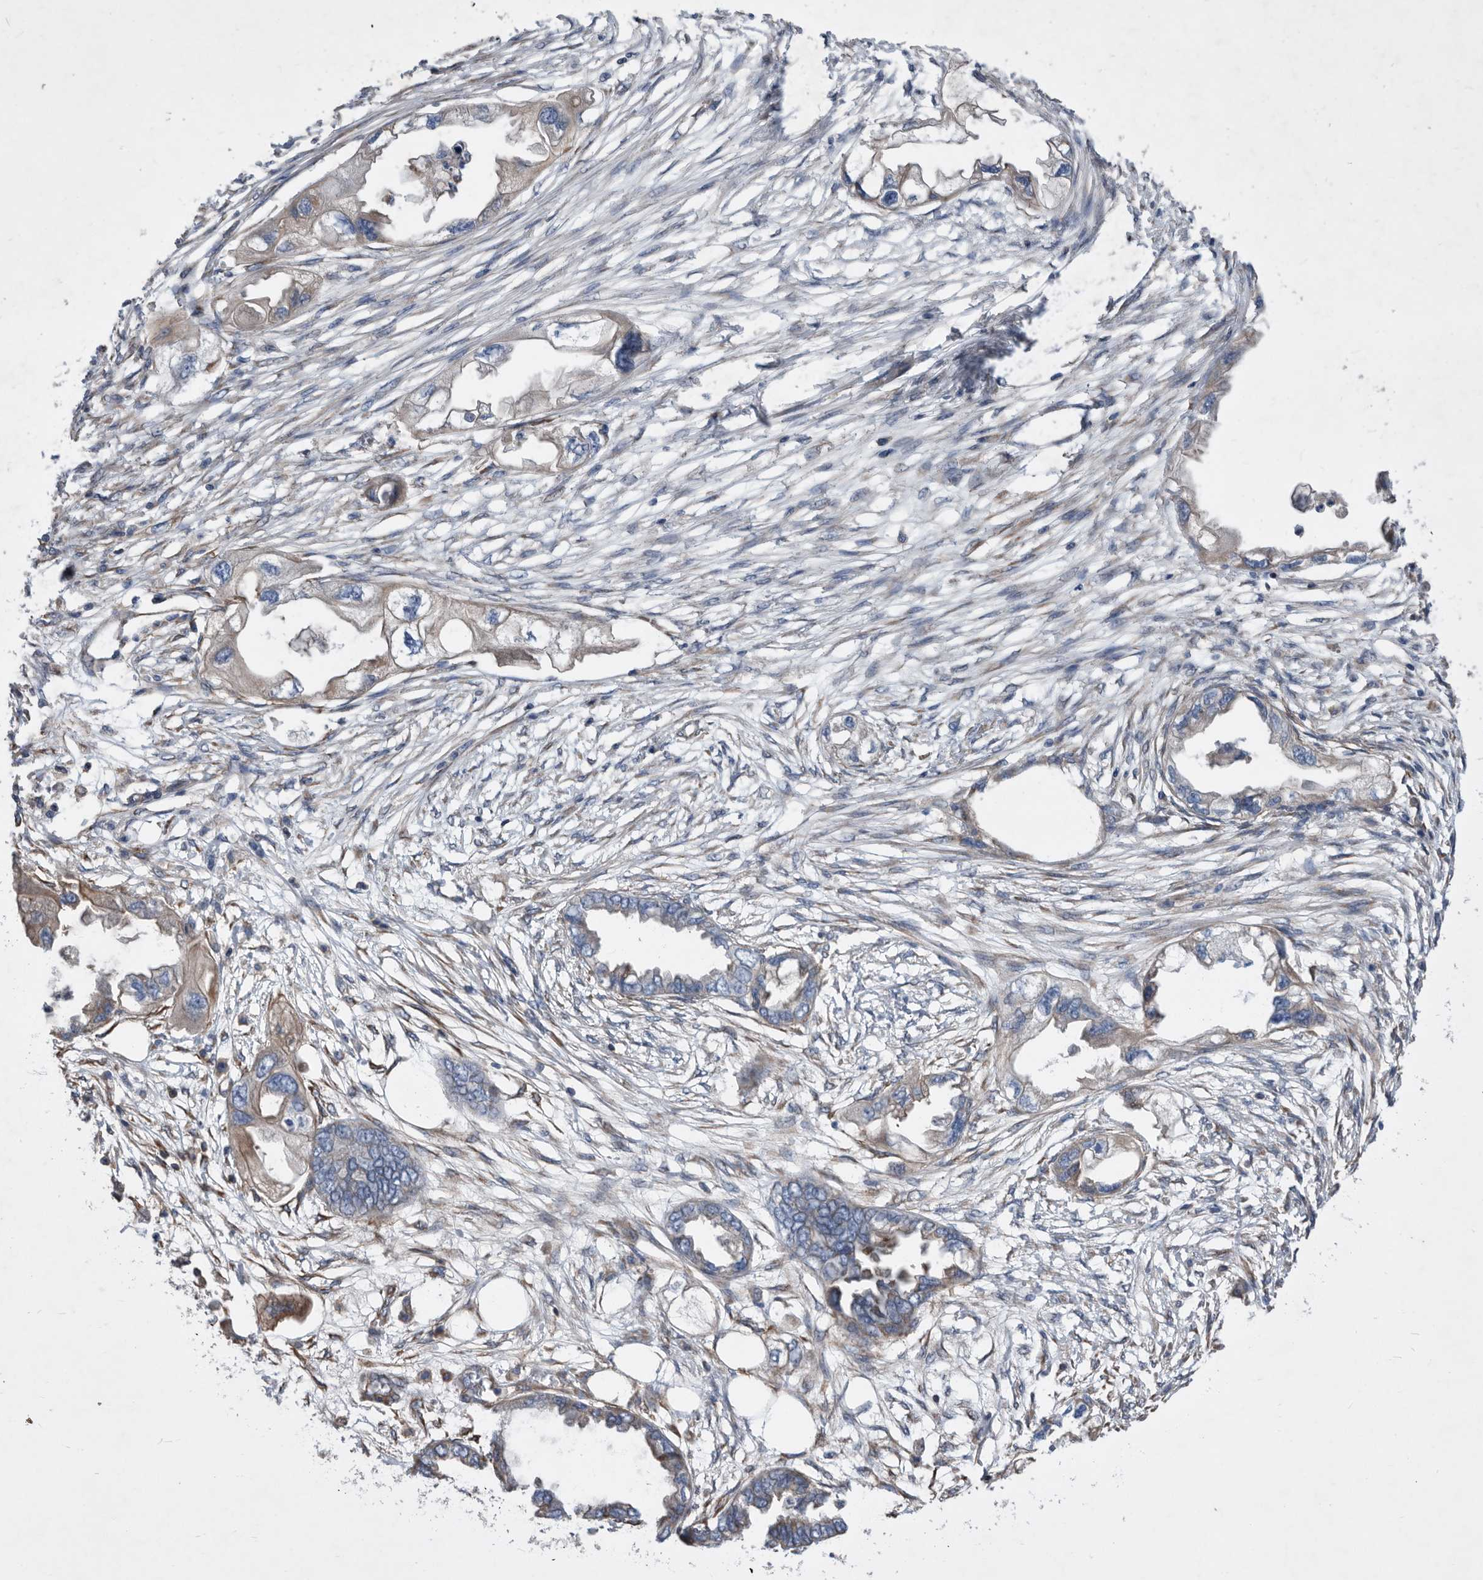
{"staining": {"intensity": "moderate", "quantity": "25%-75%", "location": "cytoplasmic/membranous"}, "tissue": "endometrial cancer", "cell_type": "Tumor cells", "image_type": "cancer", "snomed": [{"axis": "morphology", "description": "Adenocarcinoma, NOS"}, {"axis": "morphology", "description": "Adenocarcinoma, metastatic, NOS"}, {"axis": "topography", "description": "Adipose tissue"}, {"axis": "topography", "description": "Endometrium"}], "caption": "Moderate cytoplasmic/membranous protein expression is seen in approximately 25%-75% of tumor cells in endometrial cancer.", "gene": "ATP13A3", "patient": {"sex": "female", "age": 67}}